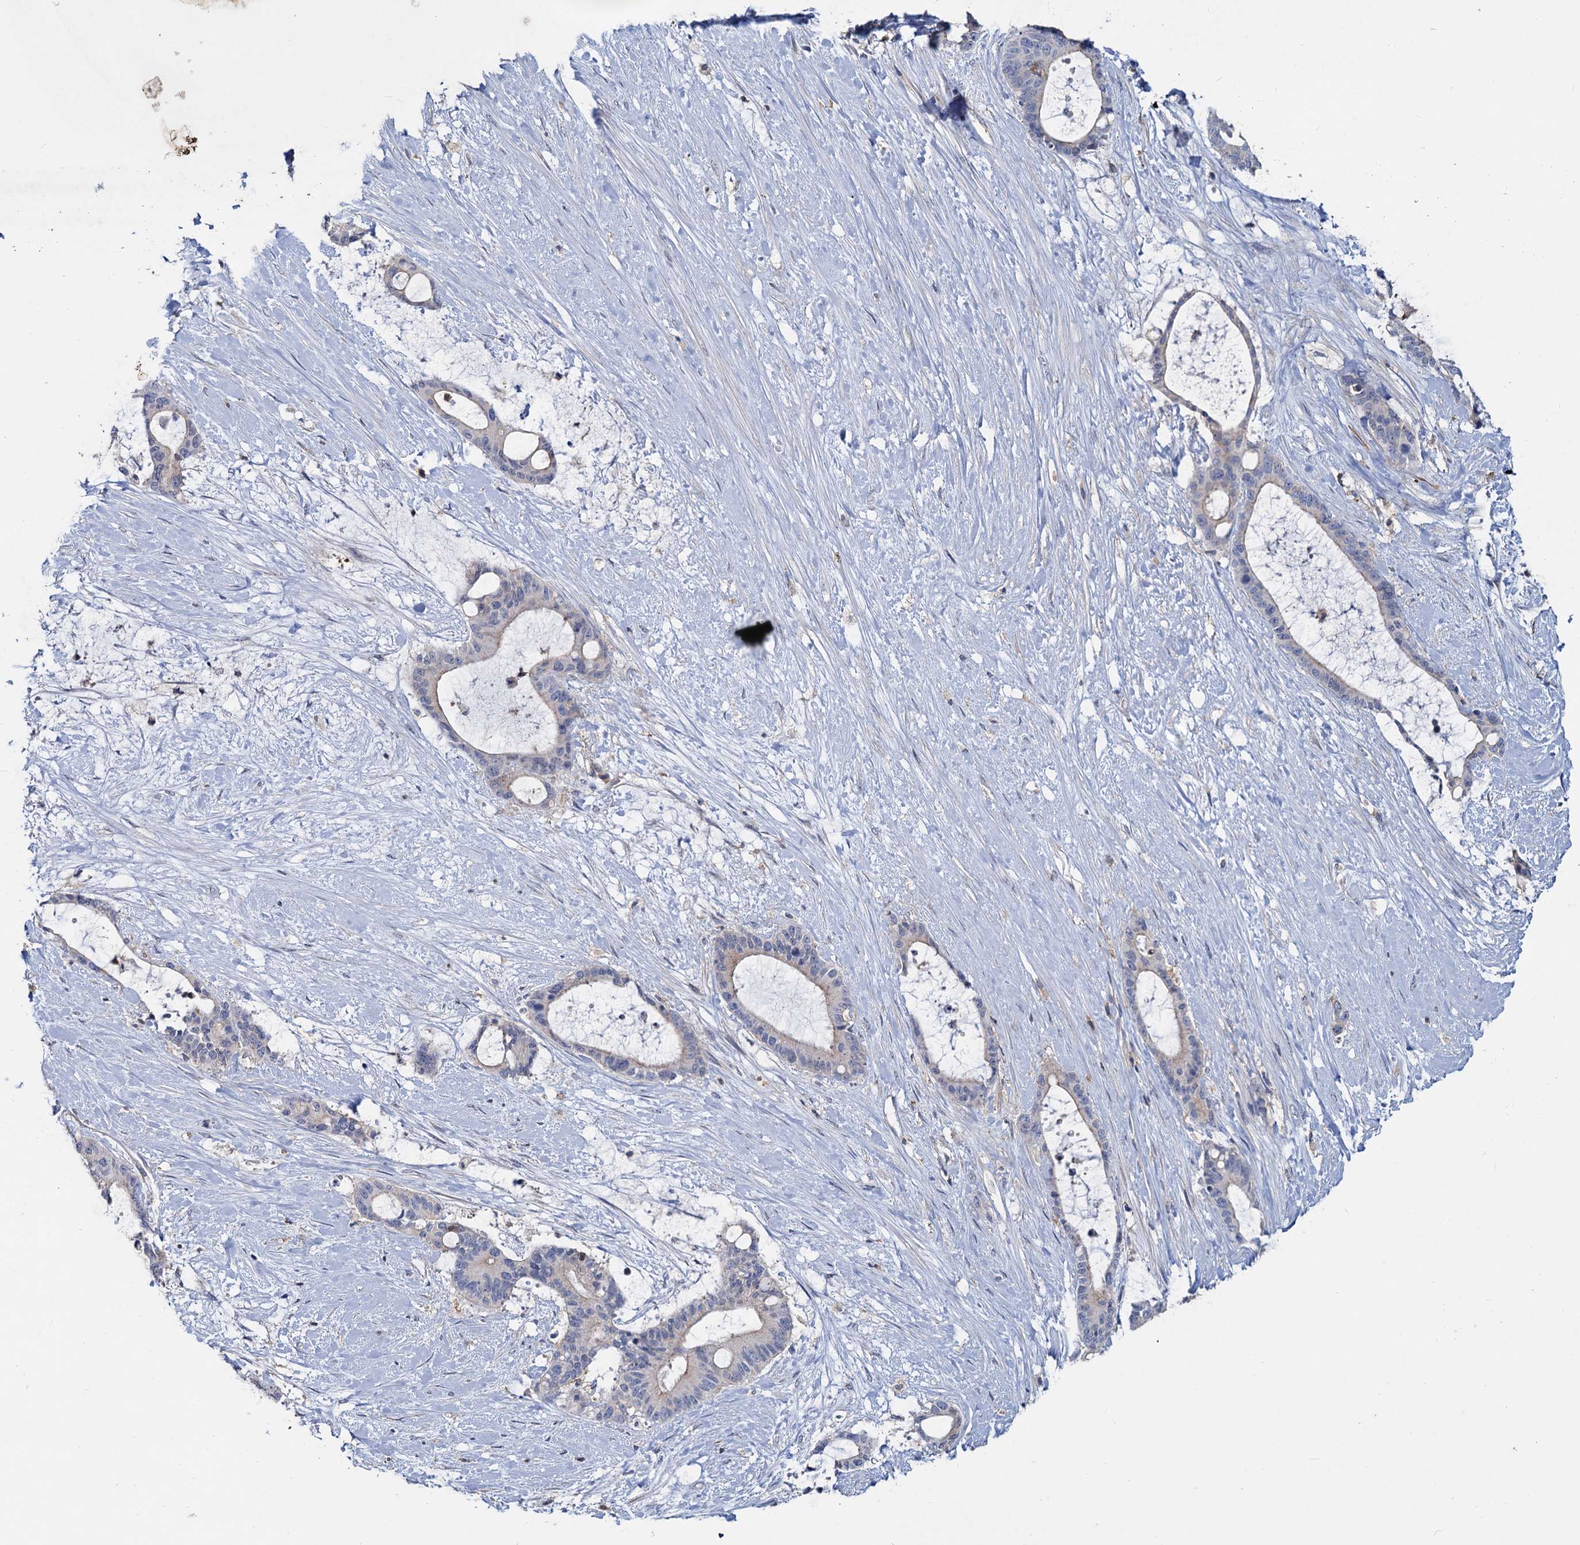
{"staining": {"intensity": "negative", "quantity": "none", "location": "none"}, "tissue": "liver cancer", "cell_type": "Tumor cells", "image_type": "cancer", "snomed": [{"axis": "morphology", "description": "Normal tissue, NOS"}, {"axis": "morphology", "description": "Cholangiocarcinoma"}, {"axis": "topography", "description": "Liver"}, {"axis": "topography", "description": "Peripheral nerve tissue"}], "caption": "DAB (3,3'-diaminobenzidine) immunohistochemical staining of liver cancer (cholangiocarcinoma) displays no significant positivity in tumor cells.", "gene": "LRCH4", "patient": {"sex": "female", "age": 73}}